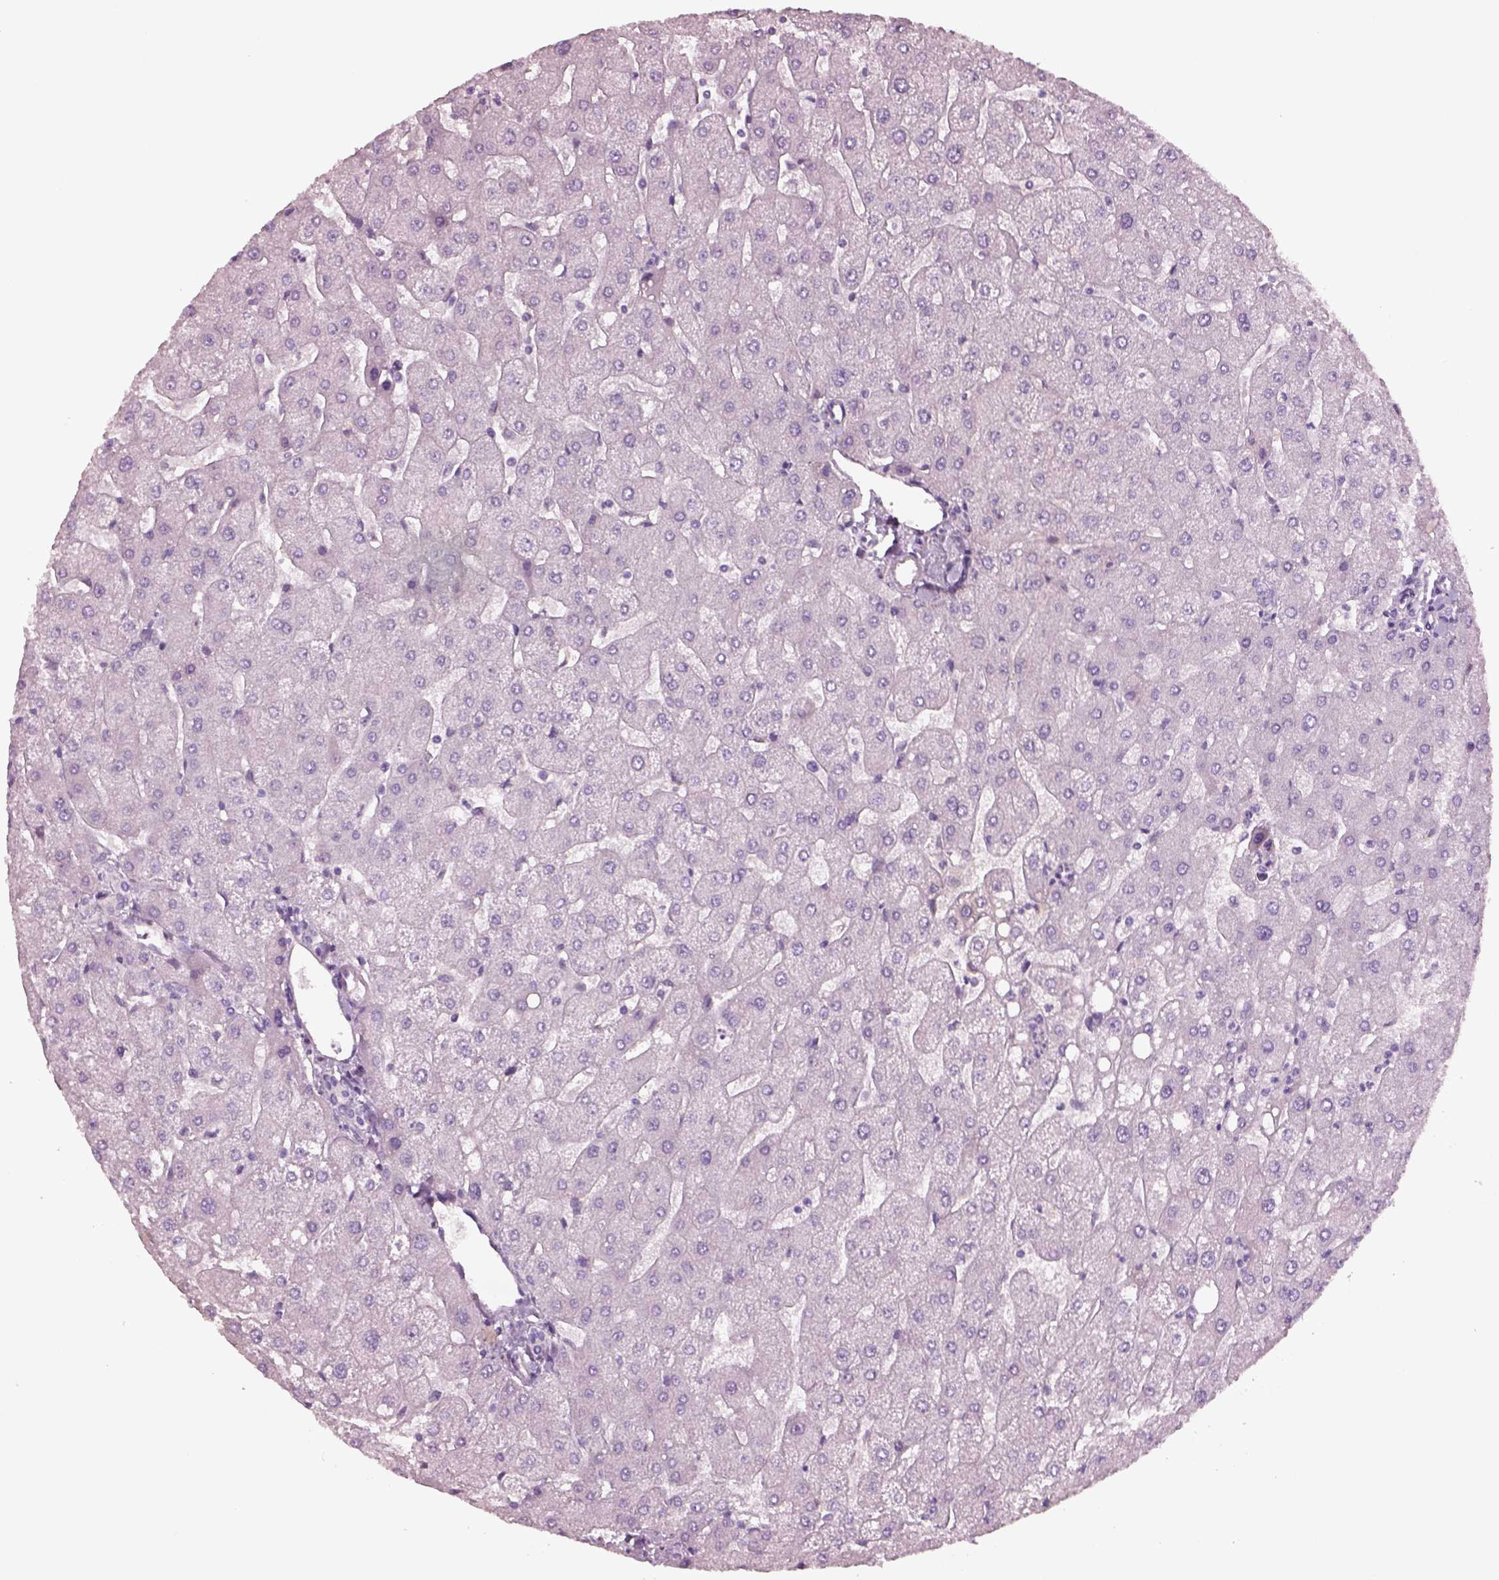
{"staining": {"intensity": "negative", "quantity": "none", "location": "none"}, "tissue": "liver", "cell_type": "Cholangiocytes", "image_type": "normal", "snomed": [{"axis": "morphology", "description": "Normal tissue, NOS"}, {"axis": "topography", "description": "Liver"}], "caption": "The image shows no staining of cholangiocytes in unremarkable liver. The staining is performed using DAB (3,3'-diaminobenzidine) brown chromogen with nuclei counter-stained in using hematoxylin.", "gene": "IGLL1", "patient": {"sex": "male", "age": 67}}